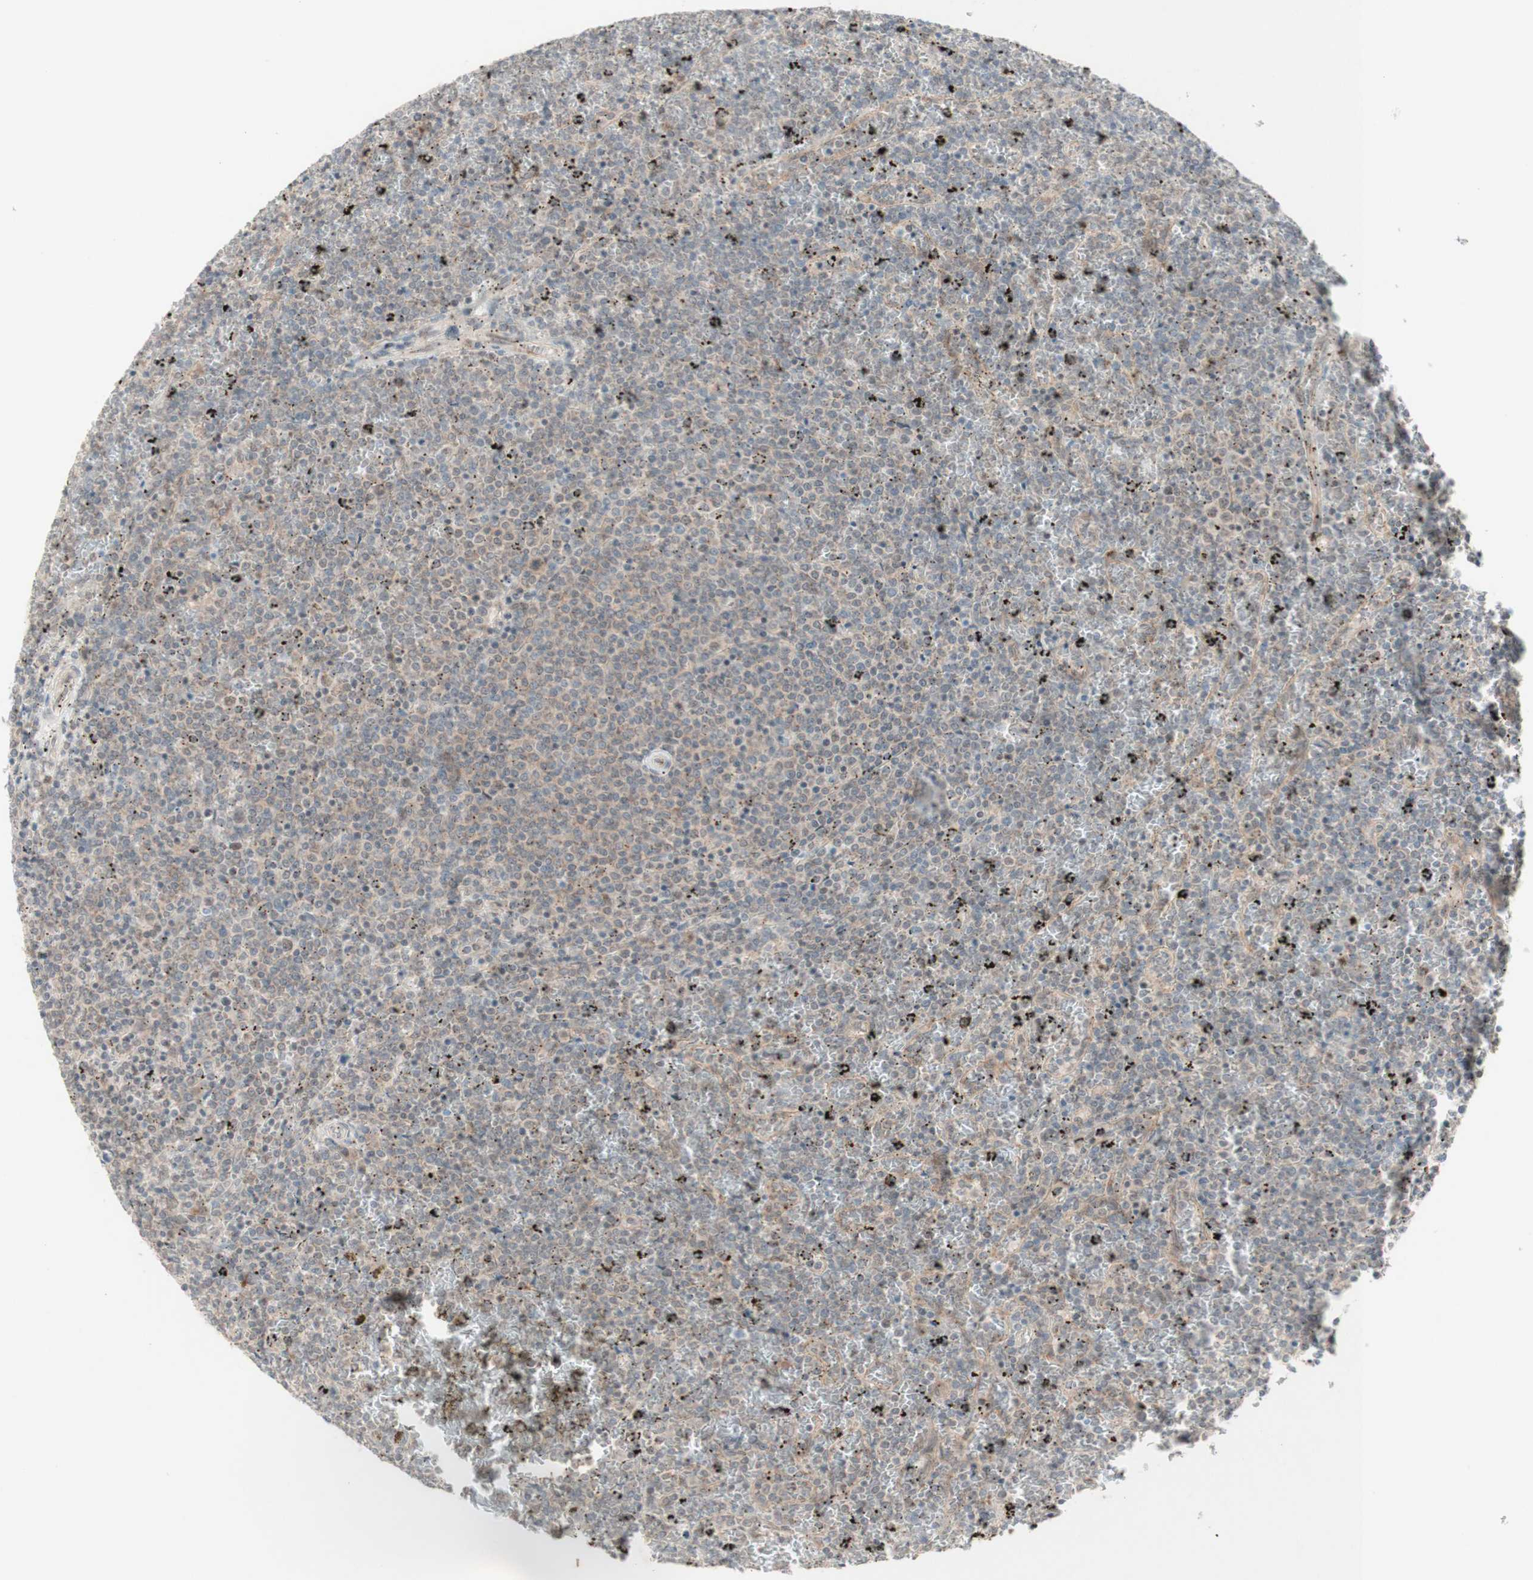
{"staining": {"intensity": "moderate", "quantity": ">75%", "location": "cytoplasmic/membranous"}, "tissue": "lymphoma", "cell_type": "Tumor cells", "image_type": "cancer", "snomed": [{"axis": "morphology", "description": "Malignant lymphoma, non-Hodgkin's type, Low grade"}, {"axis": "topography", "description": "Spleen"}], "caption": "Tumor cells show moderate cytoplasmic/membranous positivity in about >75% of cells in low-grade malignant lymphoma, non-Hodgkin's type.", "gene": "CYLD", "patient": {"sex": "female", "age": 77}}